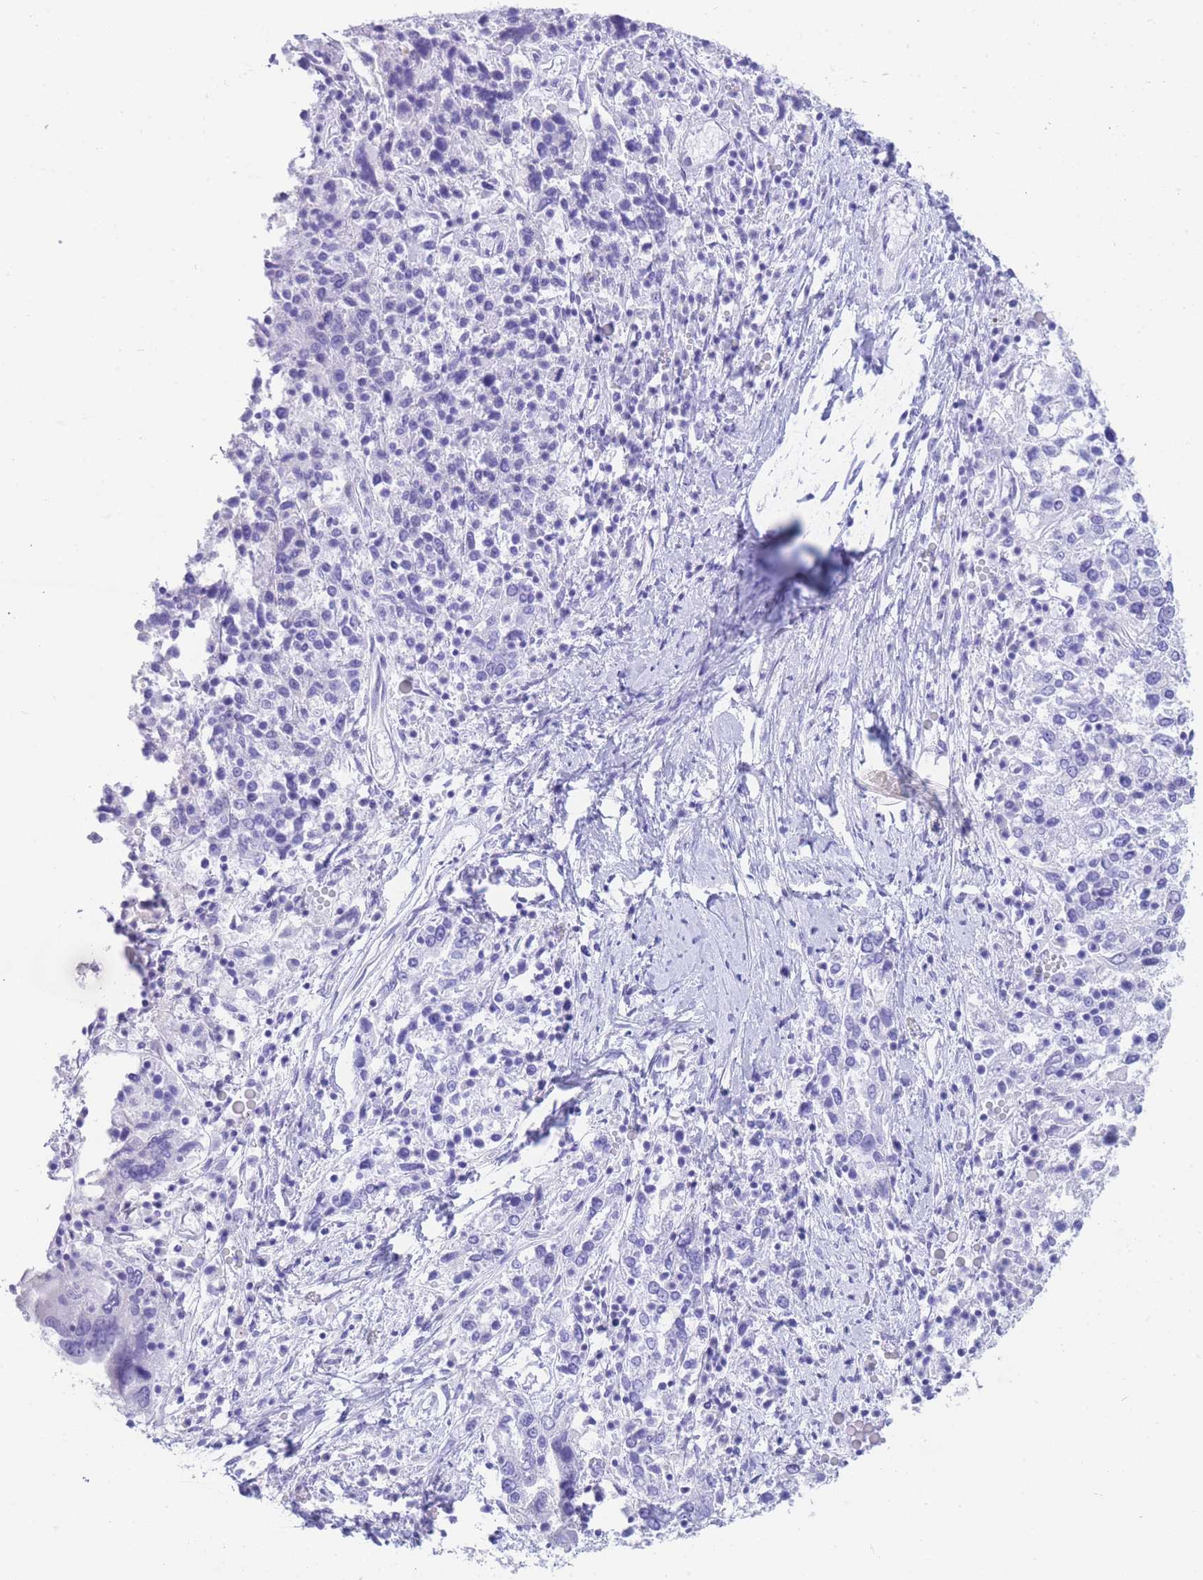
{"staining": {"intensity": "negative", "quantity": "none", "location": "none"}, "tissue": "ovarian cancer", "cell_type": "Tumor cells", "image_type": "cancer", "snomed": [{"axis": "morphology", "description": "Carcinoma, endometroid"}, {"axis": "topography", "description": "Ovary"}], "caption": "Immunohistochemistry (IHC) image of endometroid carcinoma (ovarian) stained for a protein (brown), which displays no expression in tumor cells.", "gene": "SLCO1B3", "patient": {"sex": "female", "age": 62}}